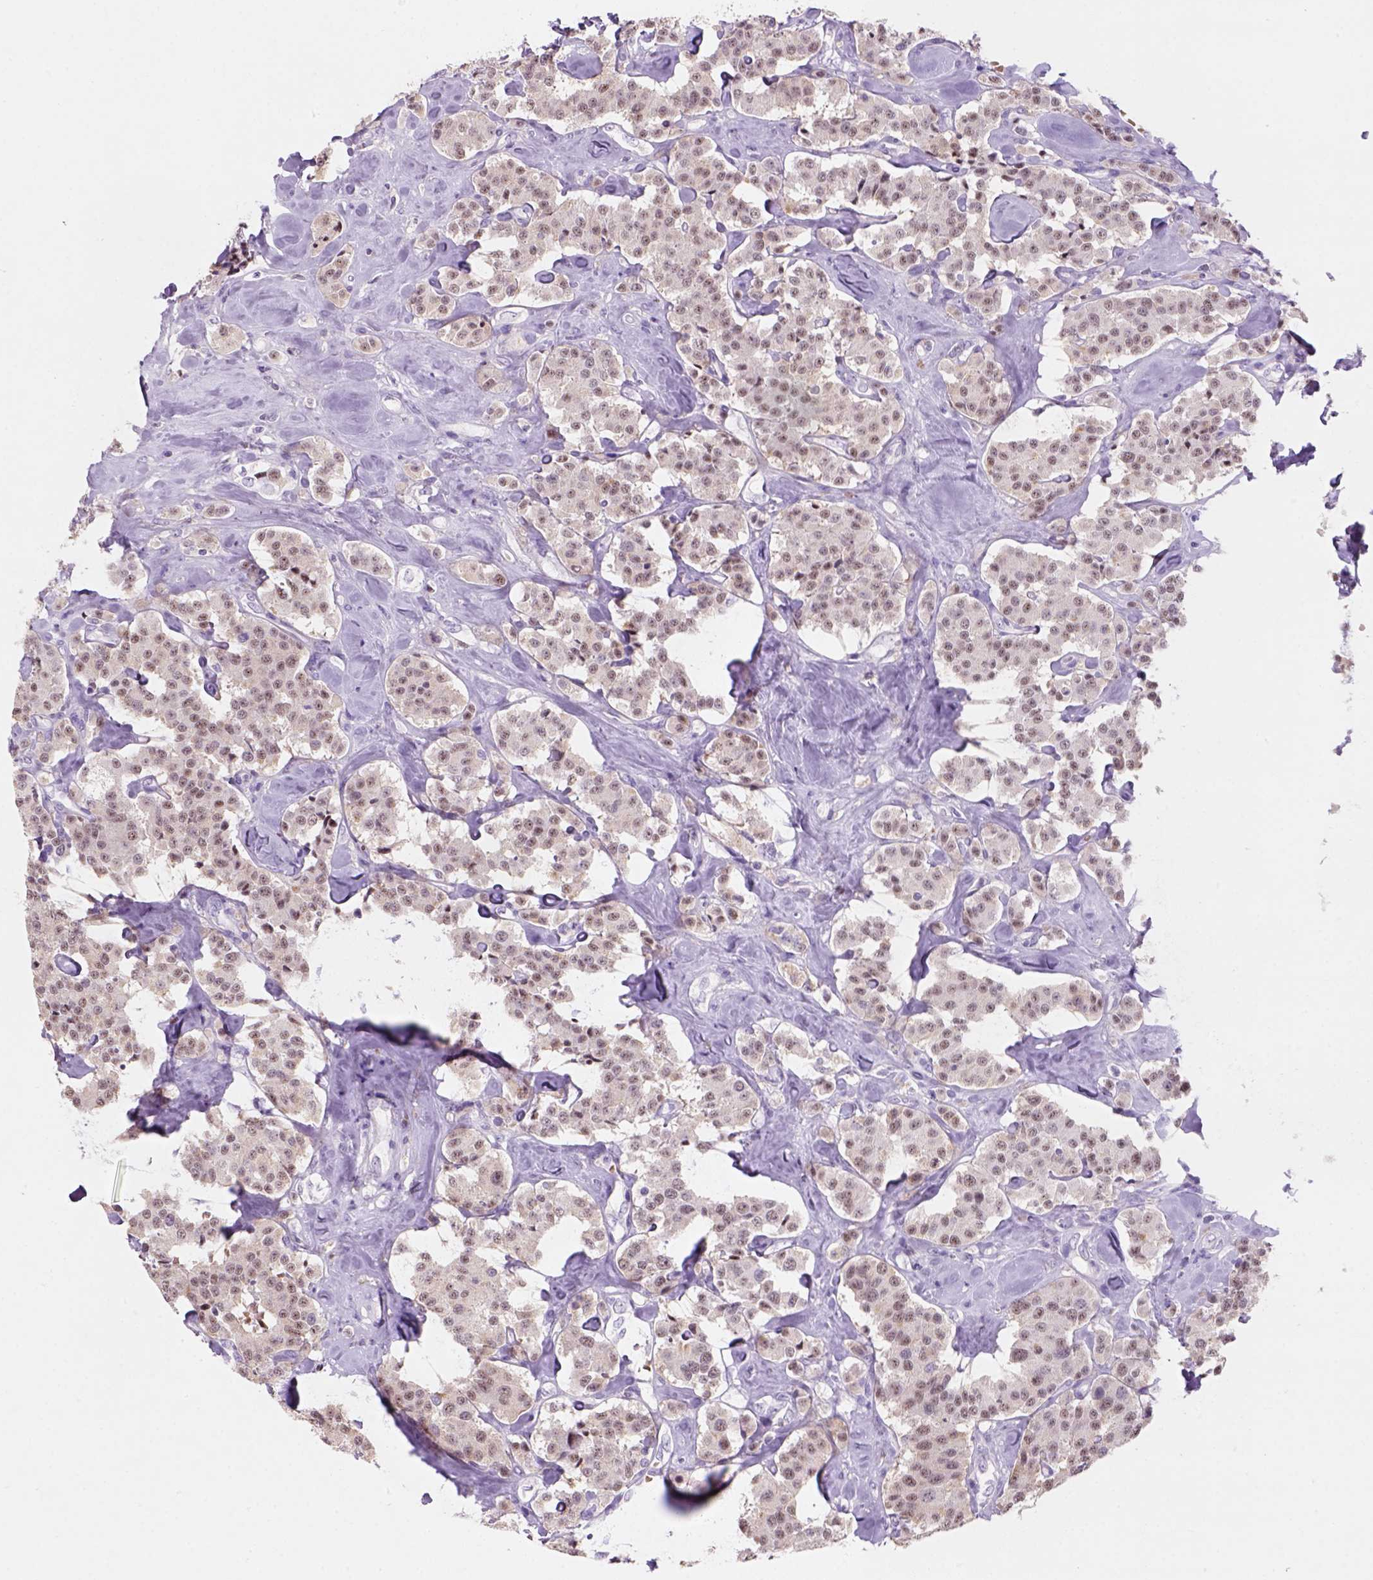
{"staining": {"intensity": "moderate", "quantity": "<25%", "location": "nuclear"}, "tissue": "carcinoid", "cell_type": "Tumor cells", "image_type": "cancer", "snomed": [{"axis": "morphology", "description": "Carcinoid, malignant, NOS"}, {"axis": "topography", "description": "Pancreas"}], "caption": "Brown immunohistochemical staining in carcinoid shows moderate nuclear staining in about <25% of tumor cells. The protein of interest is shown in brown color, while the nuclei are stained blue.", "gene": "ZMAT4", "patient": {"sex": "male", "age": 41}}